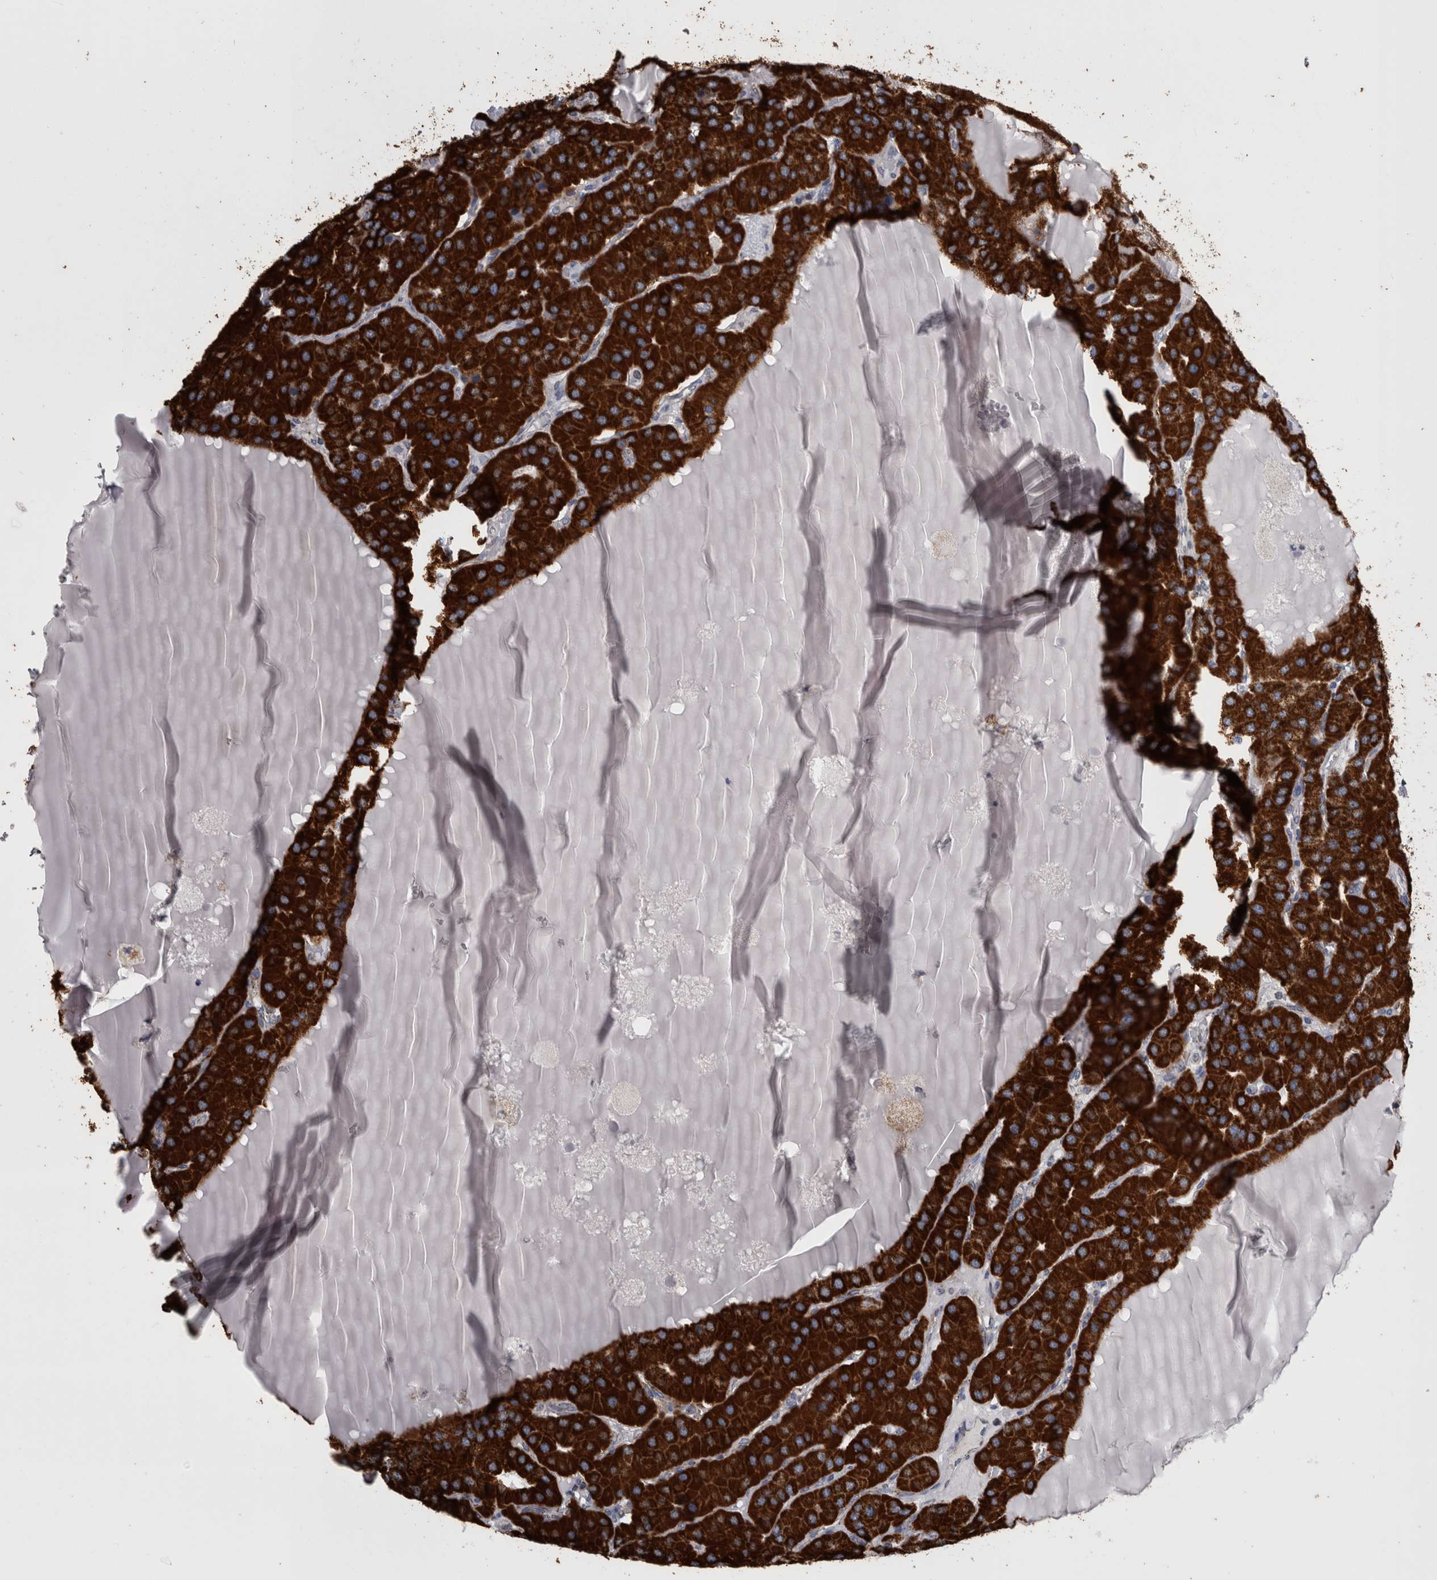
{"staining": {"intensity": "strong", "quantity": "25%-75%", "location": "cytoplasmic/membranous"}, "tissue": "parathyroid gland", "cell_type": "Glandular cells", "image_type": "normal", "snomed": [{"axis": "morphology", "description": "Normal tissue, NOS"}, {"axis": "morphology", "description": "Adenoma, NOS"}, {"axis": "topography", "description": "Parathyroid gland"}], "caption": "Brown immunohistochemical staining in normal human parathyroid gland displays strong cytoplasmic/membranous staining in about 25%-75% of glandular cells.", "gene": "MDH2", "patient": {"sex": "female", "age": 86}}